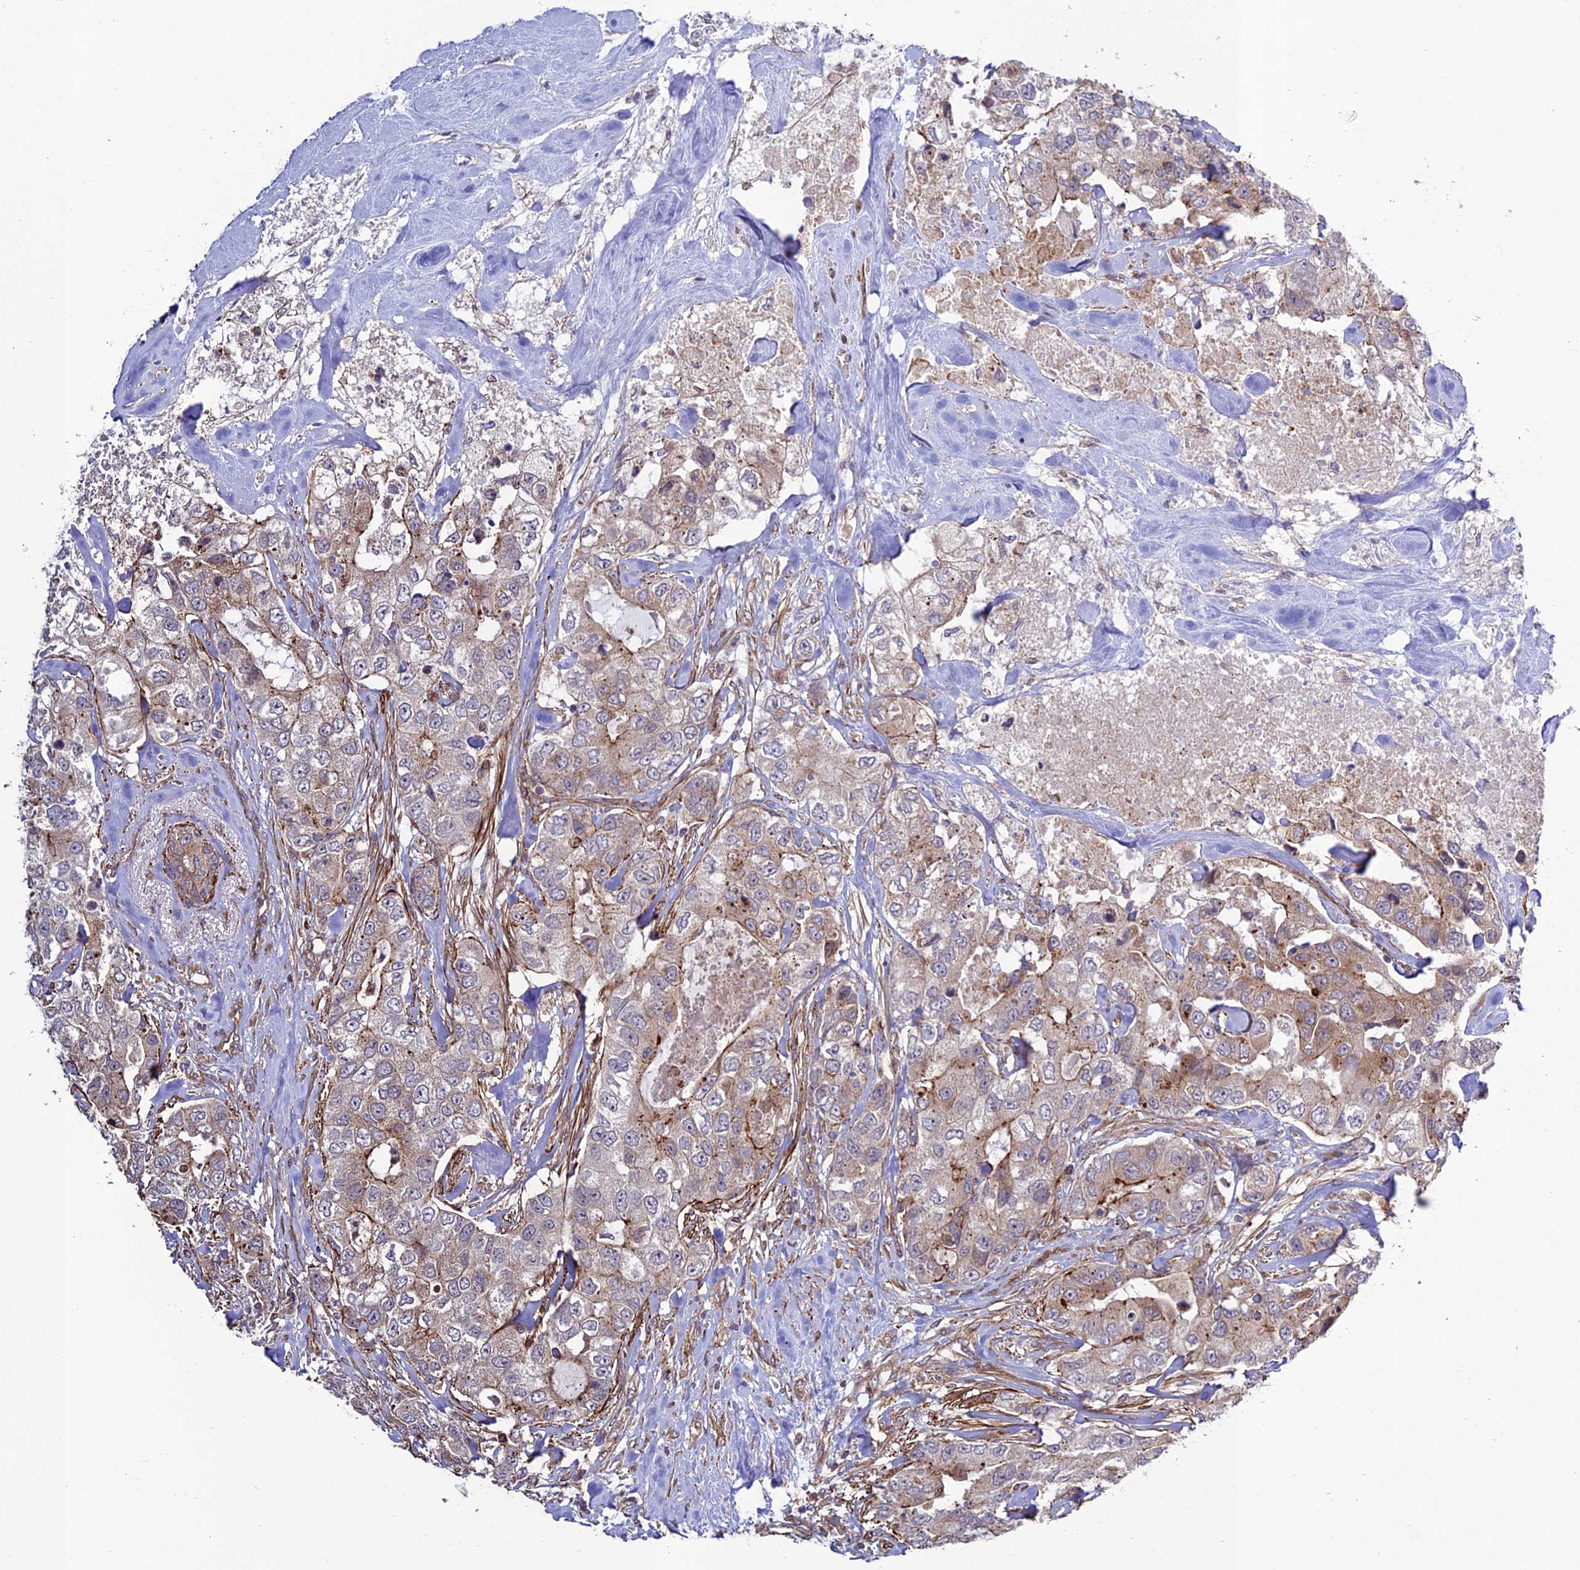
{"staining": {"intensity": "moderate", "quantity": "<25%", "location": "cytoplasmic/membranous"}, "tissue": "breast cancer", "cell_type": "Tumor cells", "image_type": "cancer", "snomed": [{"axis": "morphology", "description": "Duct carcinoma"}, {"axis": "topography", "description": "Breast"}], "caption": "Breast cancer stained with a brown dye displays moderate cytoplasmic/membranous positive staining in about <25% of tumor cells.", "gene": "TNIP3", "patient": {"sex": "female", "age": 62}}